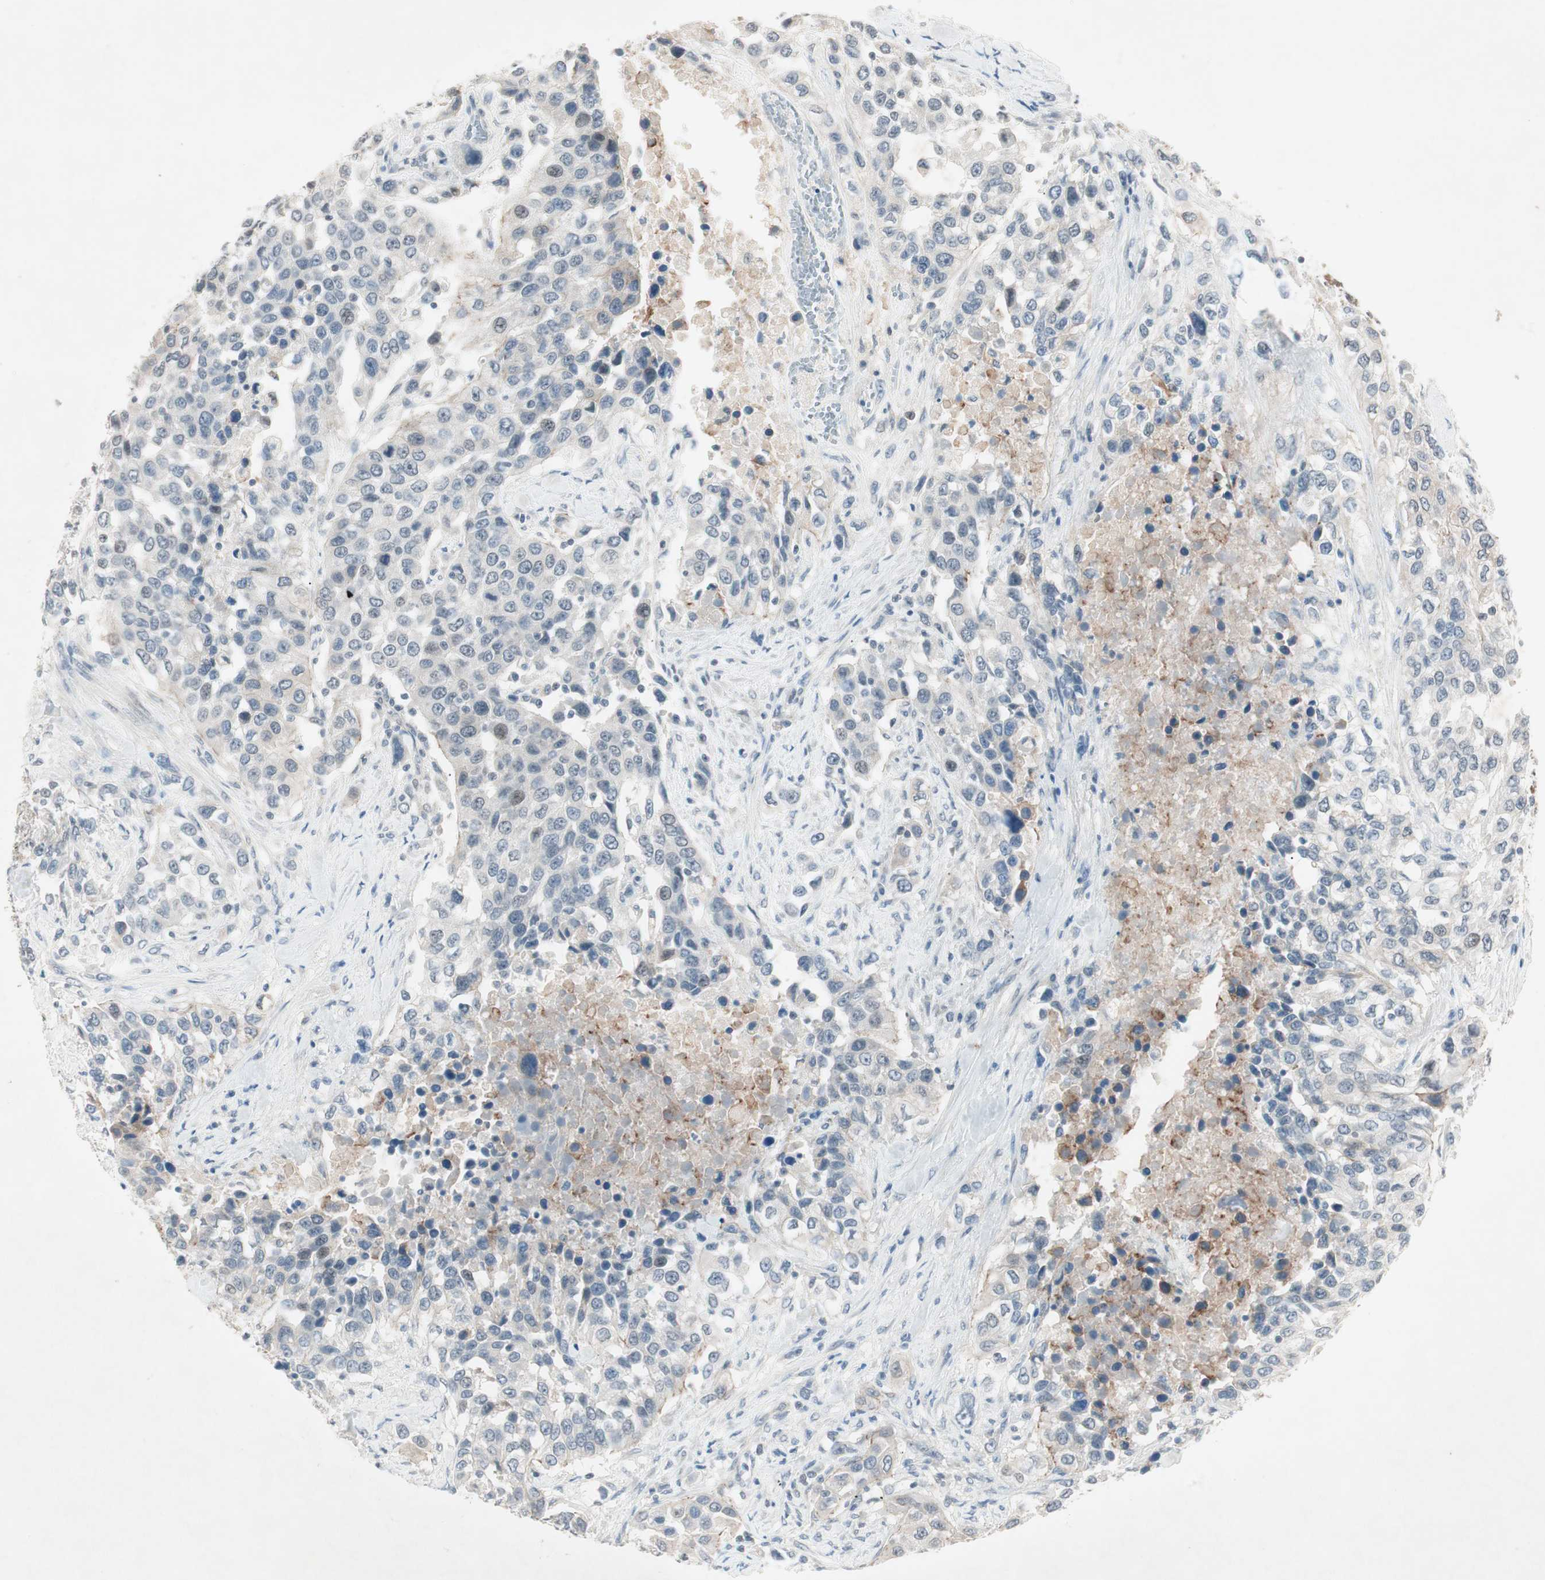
{"staining": {"intensity": "weak", "quantity": "<25%", "location": "cytoplasmic/membranous"}, "tissue": "urothelial cancer", "cell_type": "Tumor cells", "image_type": "cancer", "snomed": [{"axis": "morphology", "description": "Urothelial carcinoma, High grade"}, {"axis": "topography", "description": "Urinary bladder"}], "caption": "A photomicrograph of human urothelial carcinoma (high-grade) is negative for staining in tumor cells.", "gene": "ITGB4", "patient": {"sex": "female", "age": 80}}